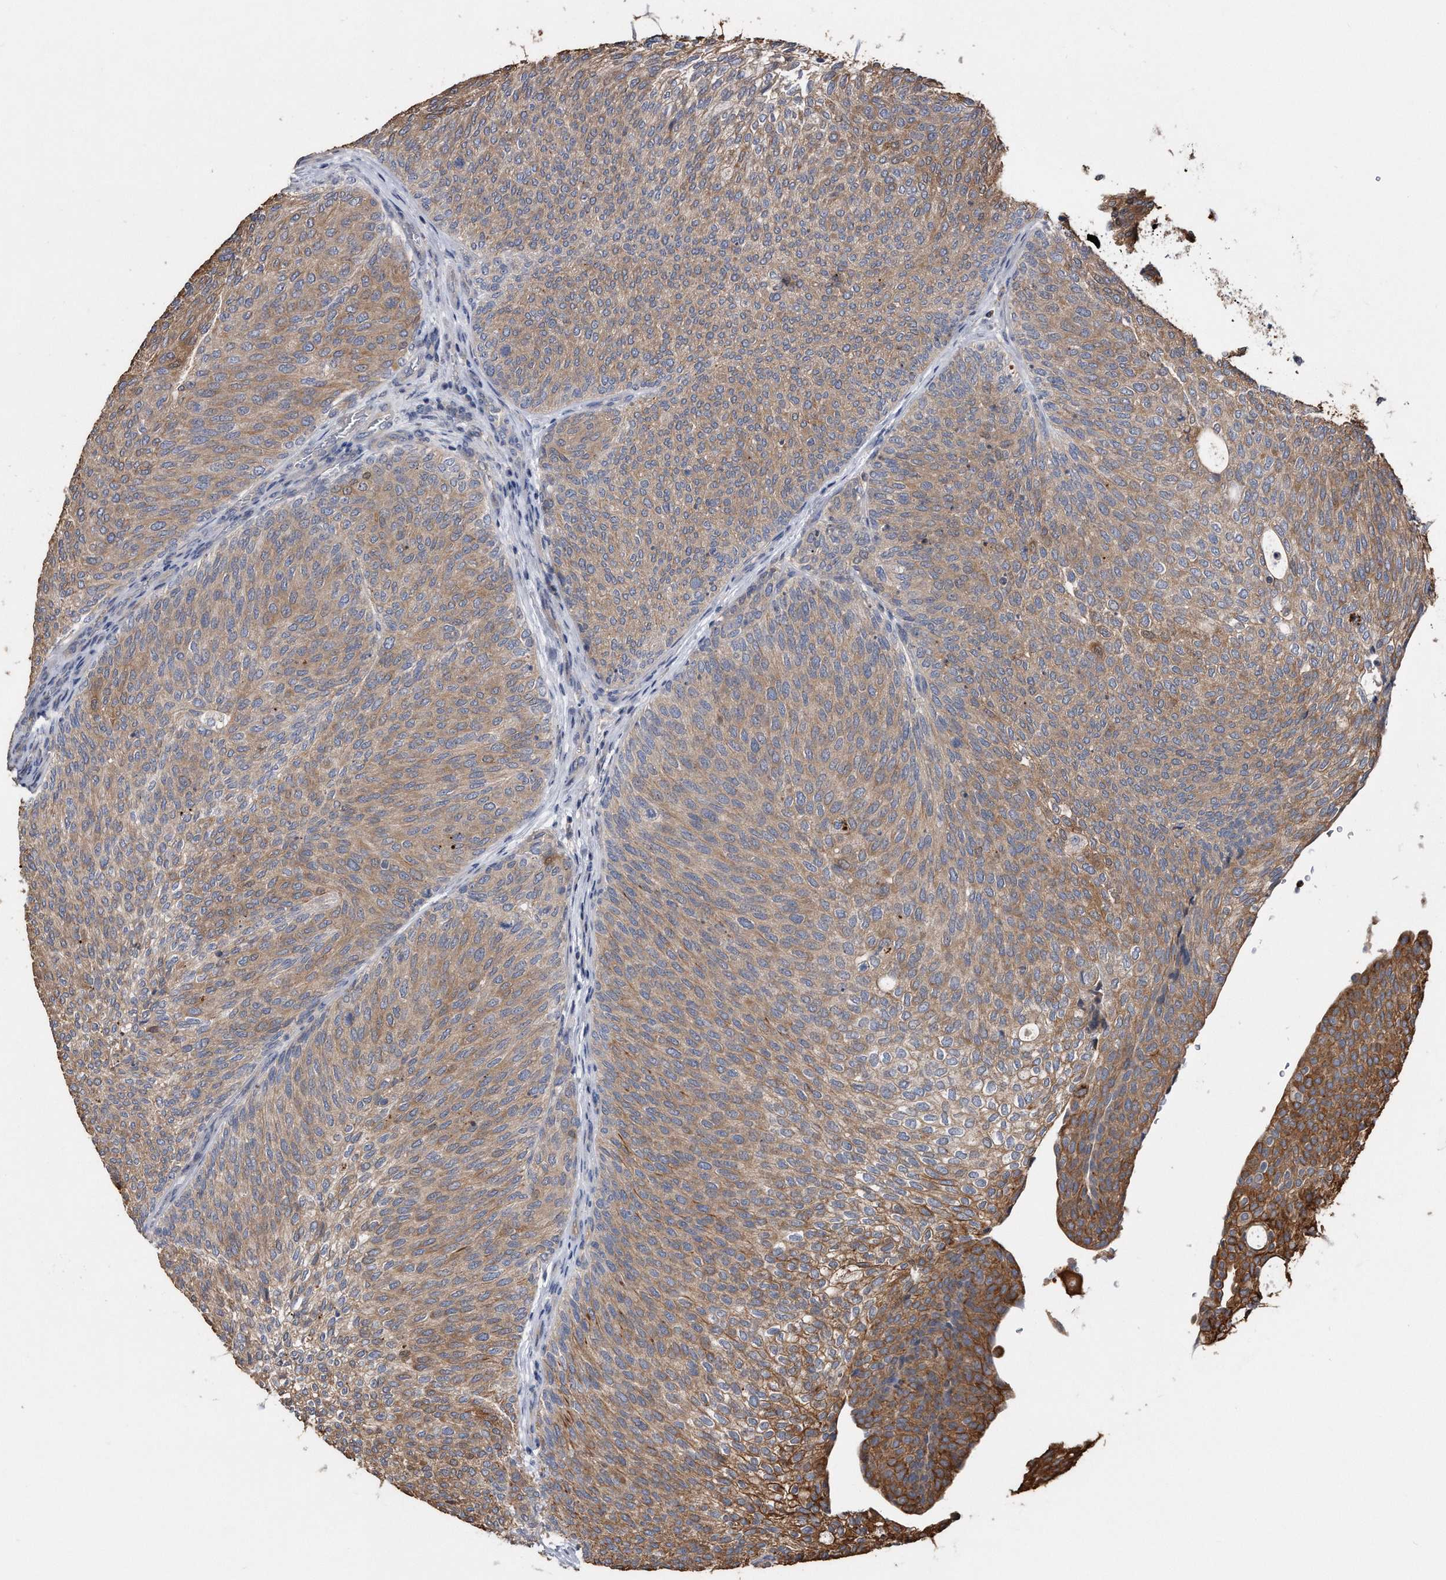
{"staining": {"intensity": "moderate", "quantity": ">75%", "location": "cytoplasmic/membranous"}, "tissue": "urothelial cancer", "cell_type": "Tumor cells", "image_type": "cancer", "snomed": [{"axis": "morphology", "description": "Urothelial carcinoma, Low grade"}, {"axis": "topography", "description": "Urinary bladder"}], "caption": "There is medium levels of moderate cytoplasmic/membranous staining in tumor cells of urothelial cancer, as demonstrated by immunohistochemical staining (brown color).", "gene": "KCND3", "patient": {"sex": "female", "age": 79}}